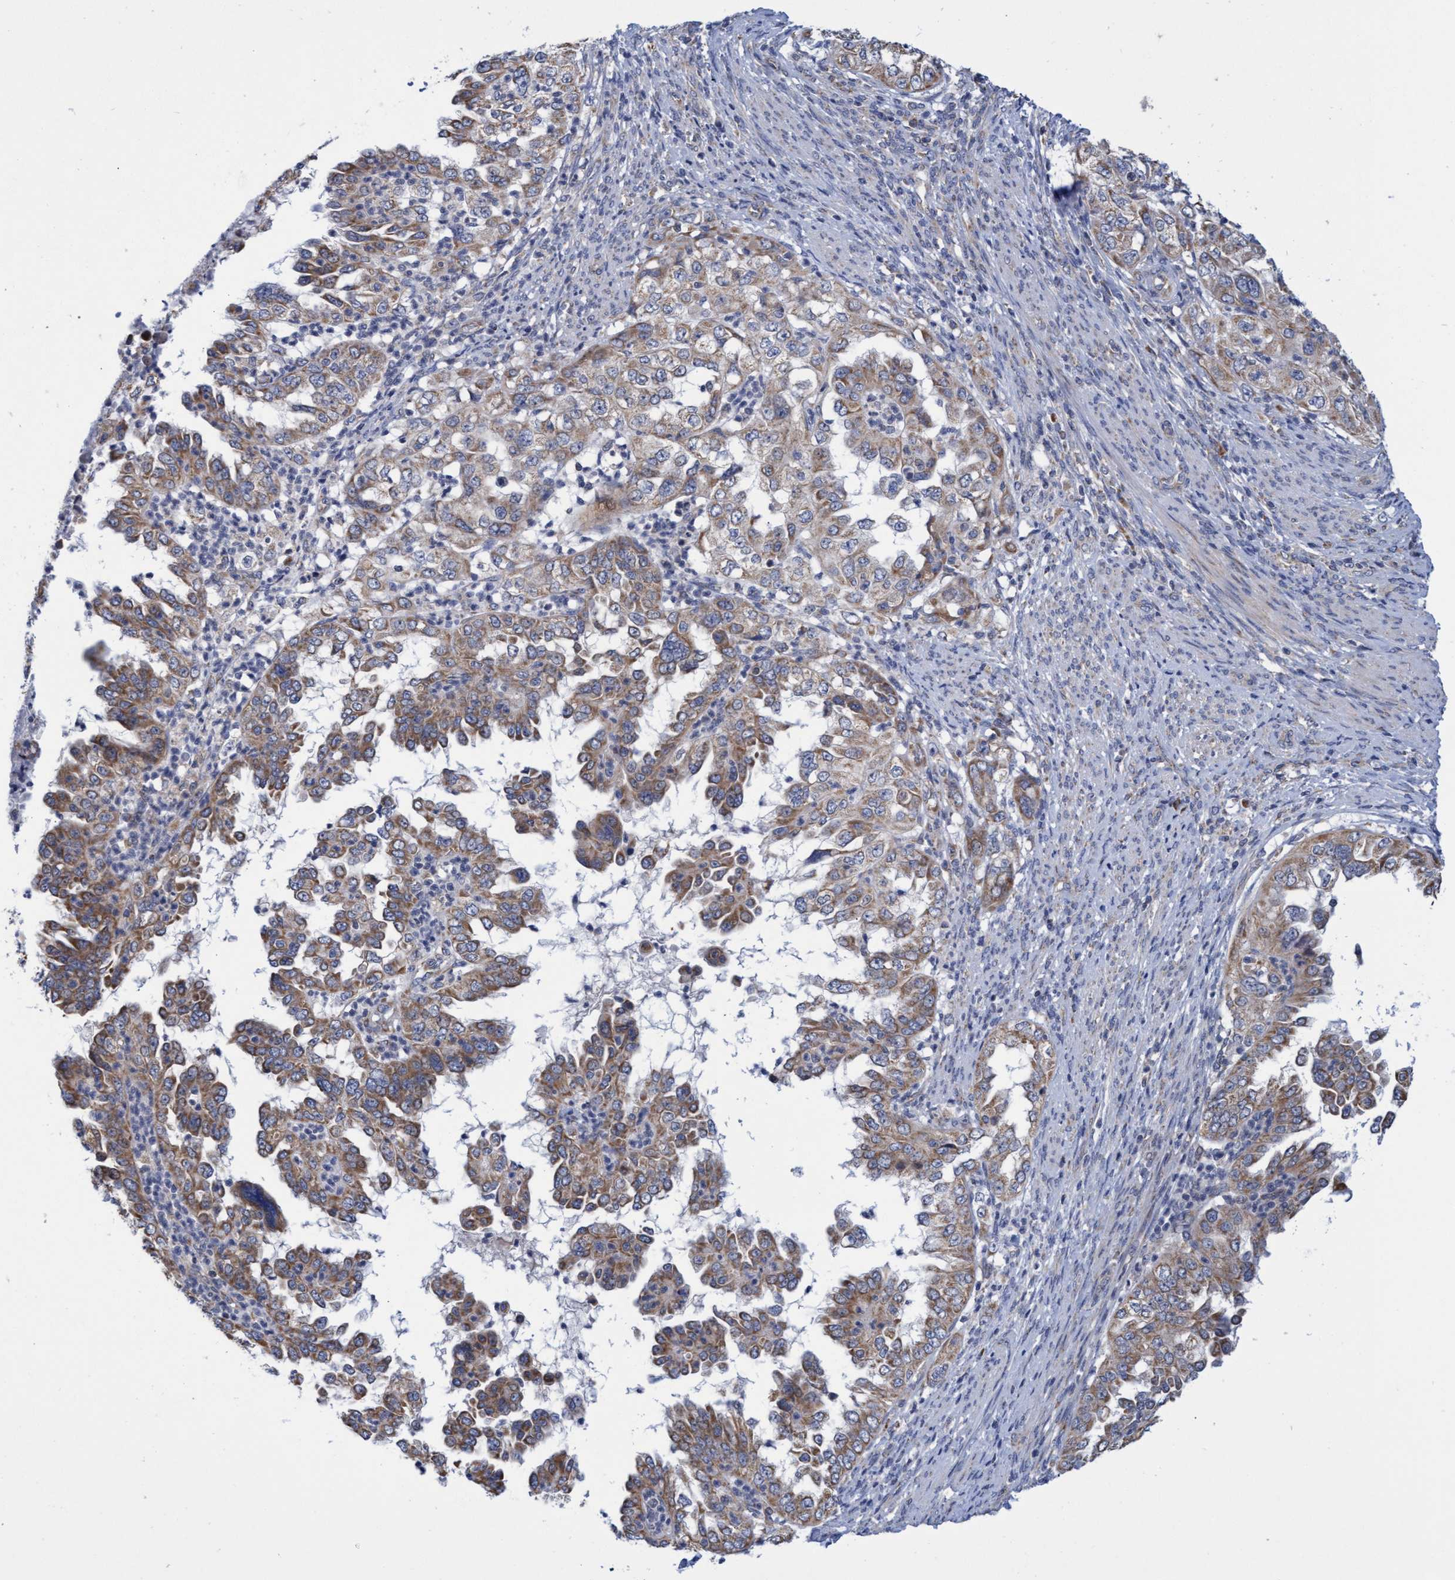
{"staining": {"intensity": "weak", "quantity": ">75%", "location": "cytoplasmic/membranous"}, "tissue": "endometrial cancer", "cell_type": "Tumor cells", "image_type": "cancer", "snomed": [{"axis": "morphology", "description": "Adenocarcinoma, NOS"}, {"axis": "topography", "description": "Endometrium"}], "caption": "The micrograph reveals a brown stain indicating the presence of a protein in the cytoplasmic/membranous of tumor cells in endometrial cancer (adenocarcinoma). (IHC, brightfield microscopy, high magnification).", "gene": "NAT16", "patient": {"sex": "female", "age": 85}}